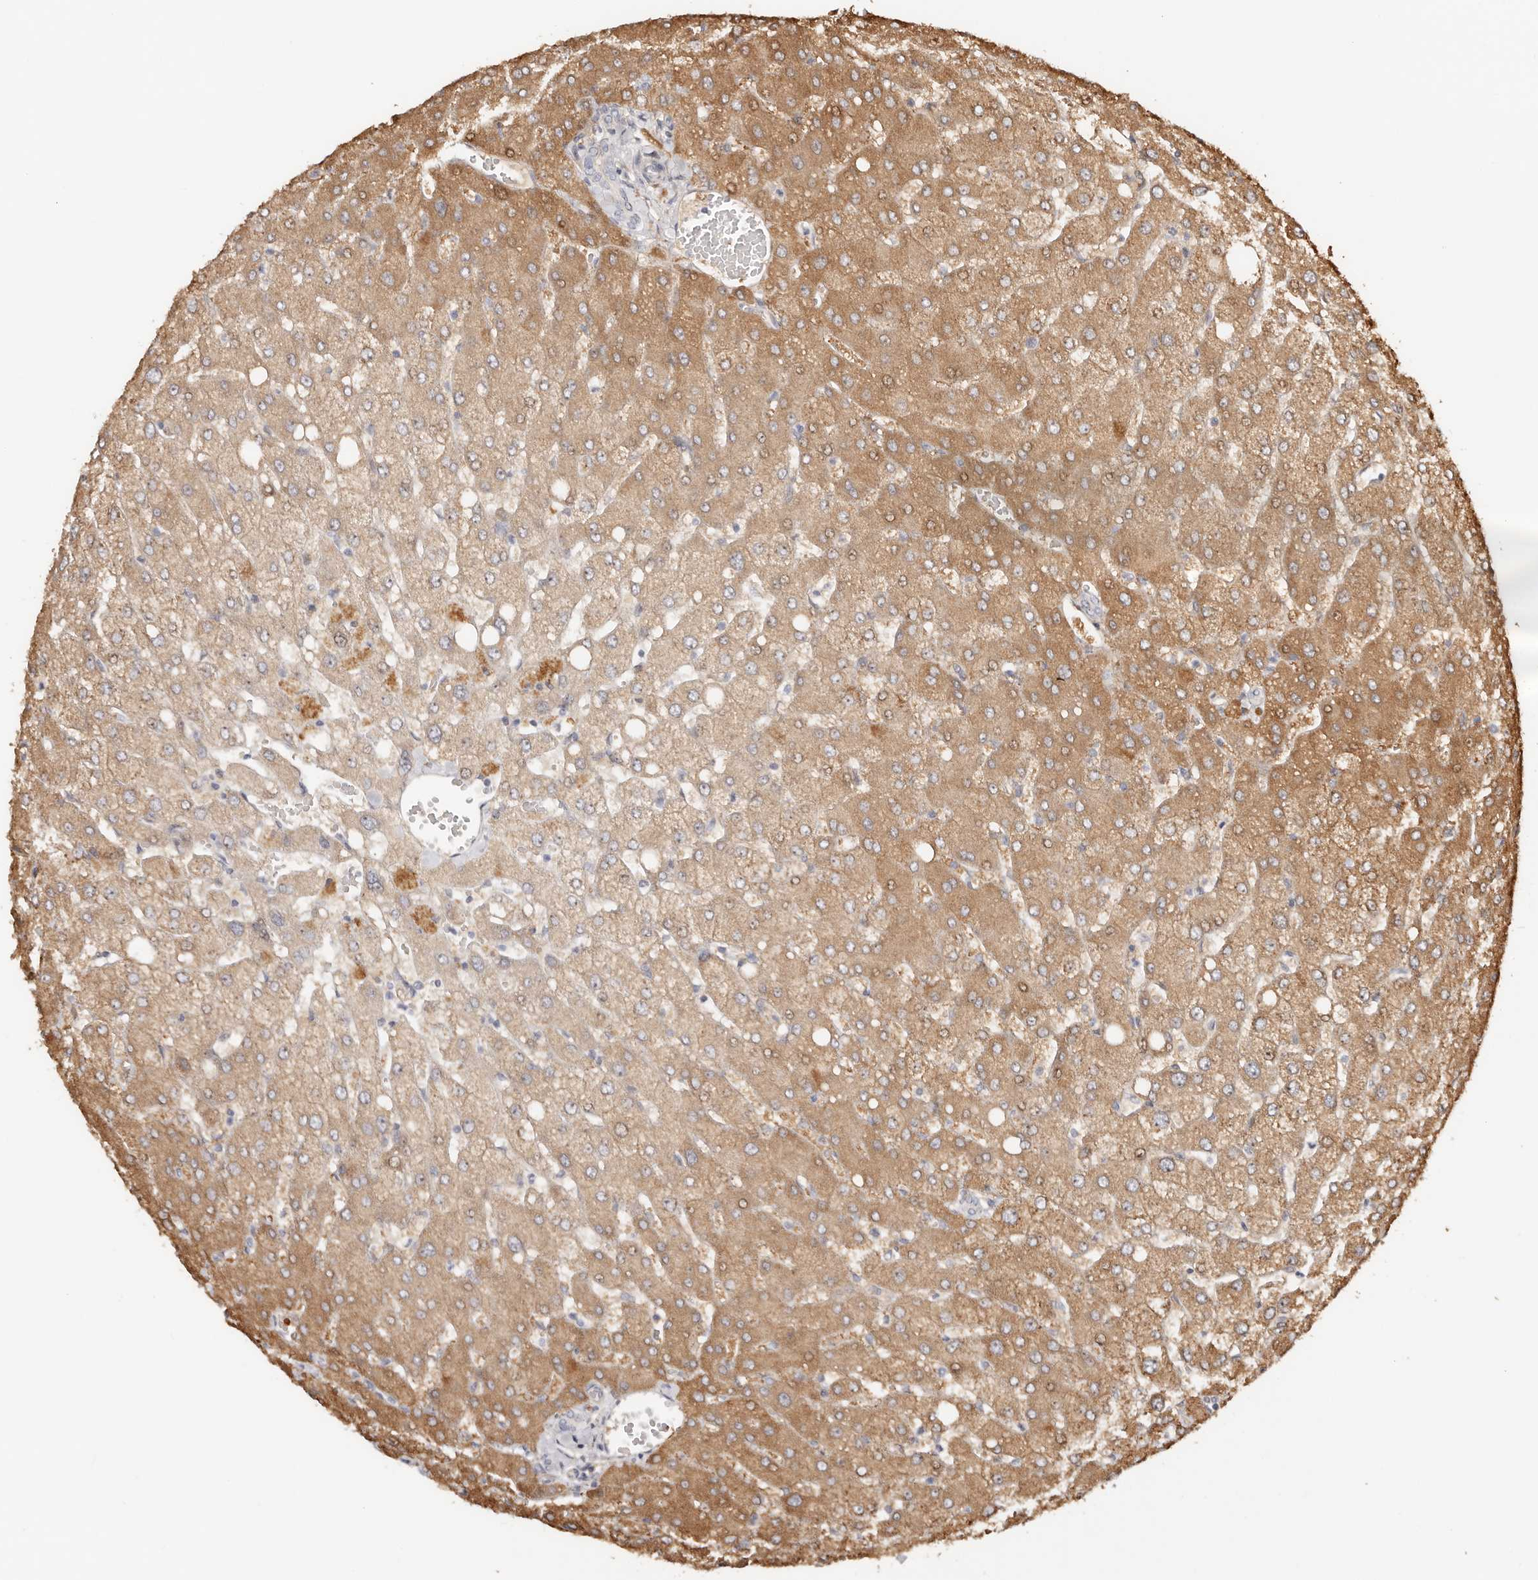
{"staining": {"intensity": "negative", "quantity": "none", "location": "none"}, "tissue": "liver", "cell_type": "Cholangiocytes", "image_type": "normal", "snomed": [{"axis": "morphology", "description": "Normal tissue, NOS"}, {"axis": "topography", "description": "Liver"}], "caption": "Immunohistochemistry of unremarkable liver reveals no staining in cholangiocytes. (Immunohistochemistry, brightfield microscopy, high magnification).", "gene": "ODF2L", "patient": {"sex": "female", "age": 54}}